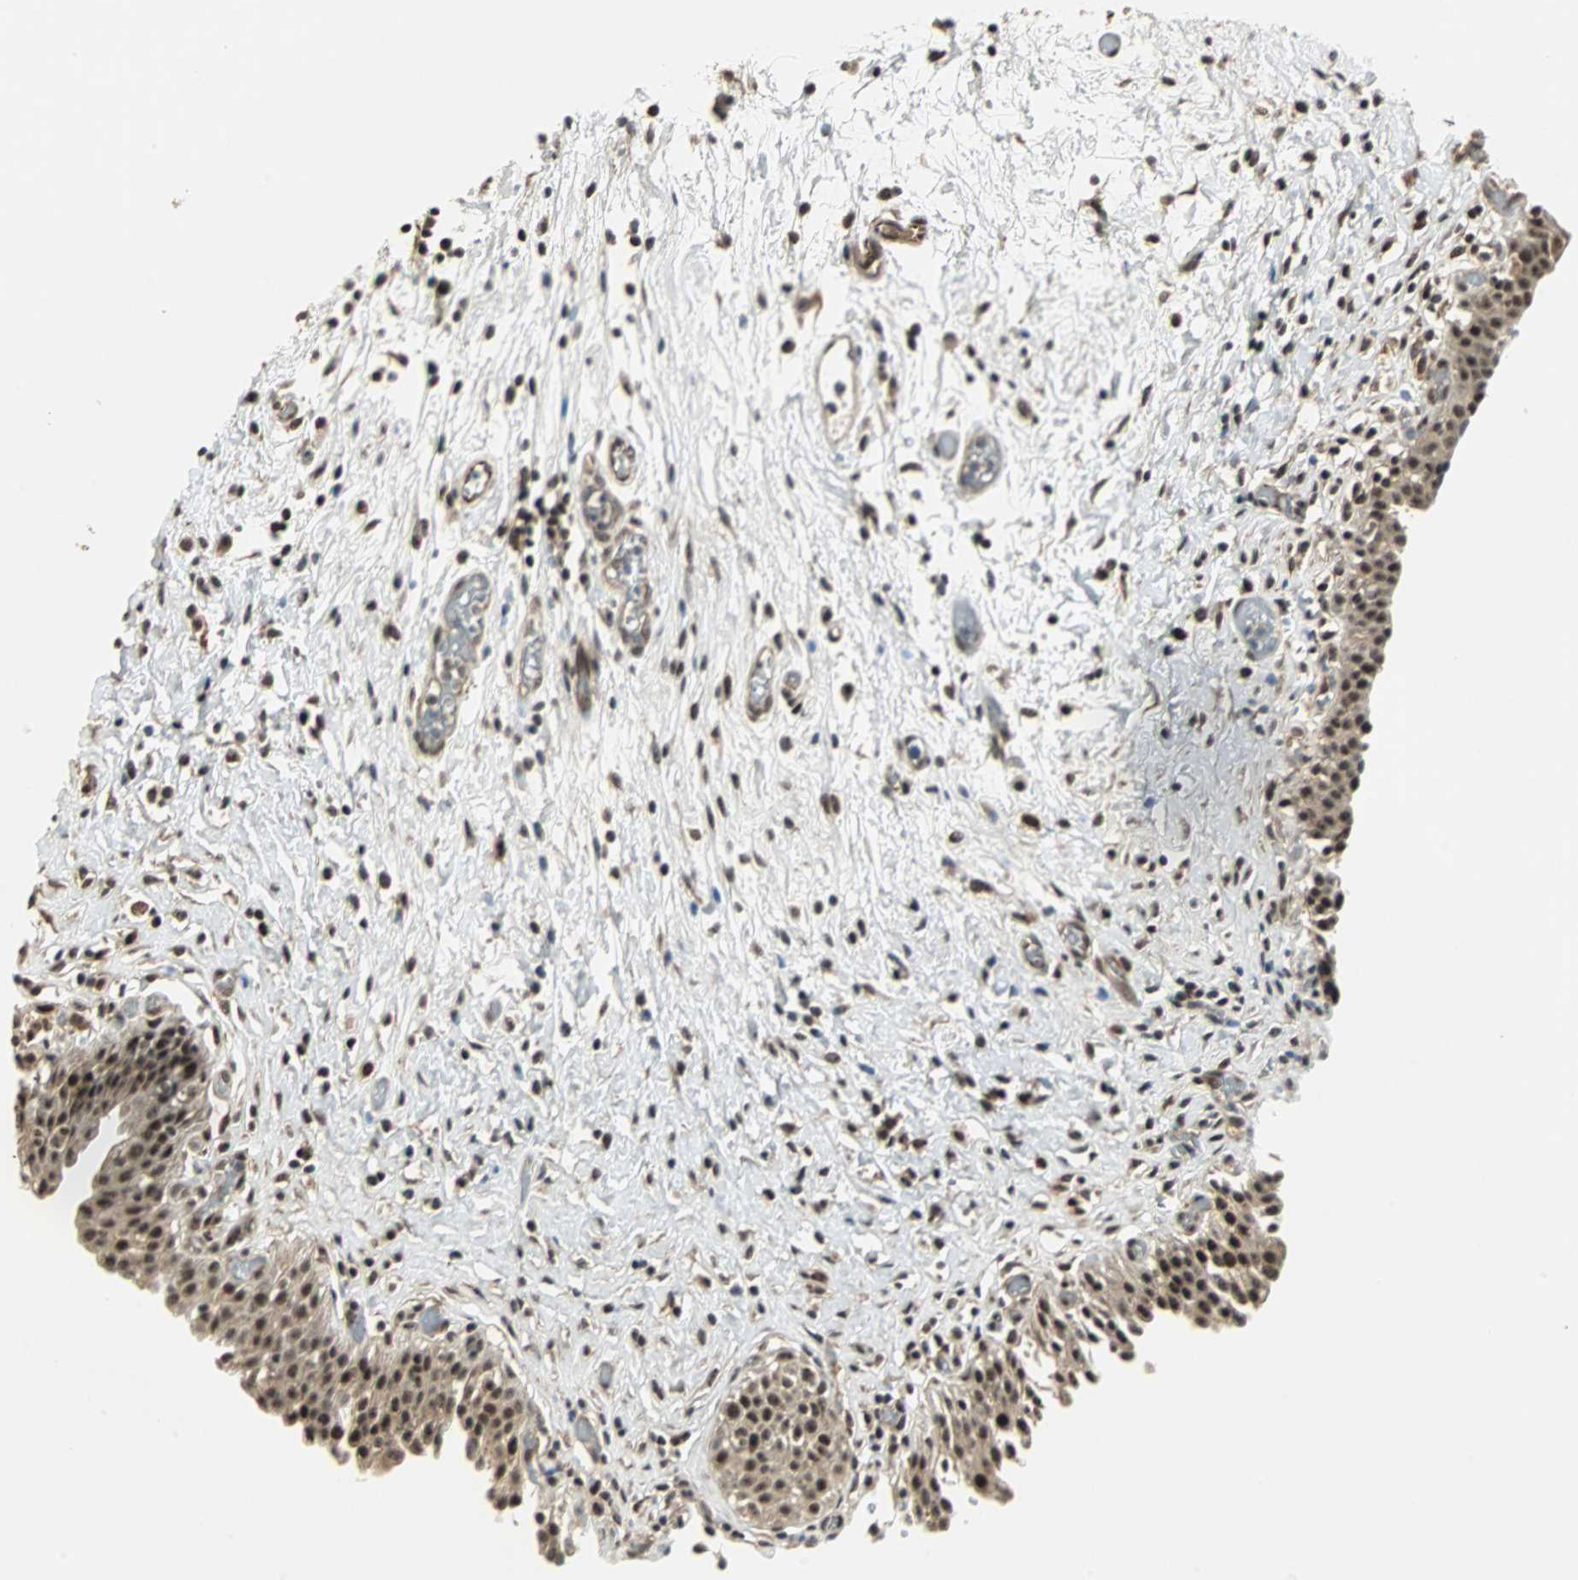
{"staining": {"intensity": "strong", "quantity": ">75%", "location": "nuclear"}, "tissue": "urinary bladder", "cell_type": "Urothelial cells", "image_type": "normal", "snomed": [{"axis": "morphology", "description": "Normal tissue, NOS"}, {"axis": "topography", "description": "Urinary bladder"}], "caption": "Urothelial cells demonstrate high levels of strong nuclear staining in approximately >75% of cells in unremarkable urinary bladder. Ihc stains the protein of interest in brown and the nuclei are stained blue.", "gene": "MED4", "patient": {"sex": "male", "age": 51}}